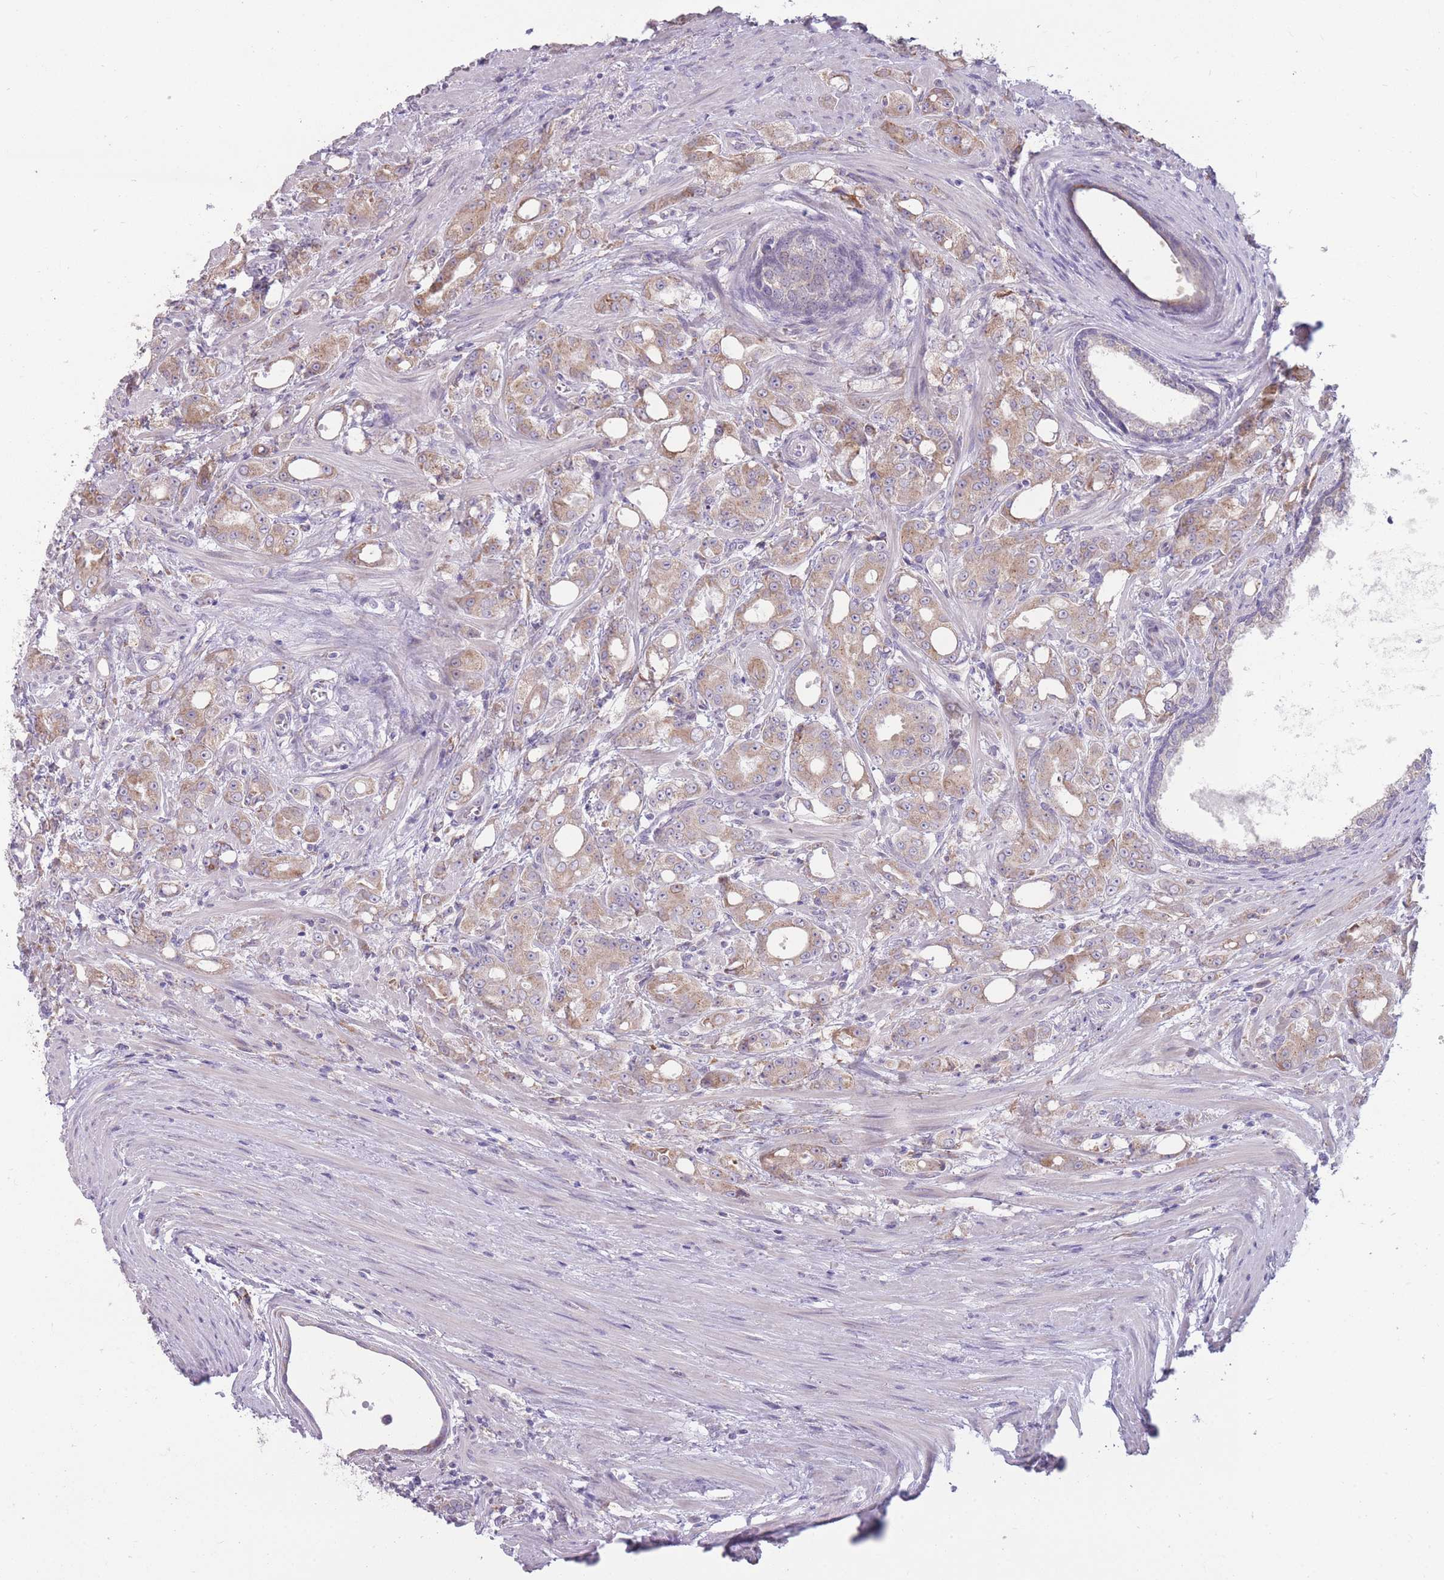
{"staining": {"intensity": "weak", "quantity": "25%-75%", "location": "cytoplasmic/membranous"}, "tissue": "prostate cancer", "cell_type": "Tumor cells", "image_type": "cancer", "snomed": [{"axis": "morphology", "description": "Adenocarcinoma, High grade"}, {"axis": "topography", "description": "Prostate"}], "caption": "Immunohistochemistry (IHC) (DAB) staining of human prostate adenocarcinoma (high-grade) reveals weak cytoplasmic/membranous protein positivity in approximately 25%-75% of tumor cells.", "gene": "TRAPPC5", "patient": {"sex": "male", "age": 69}}